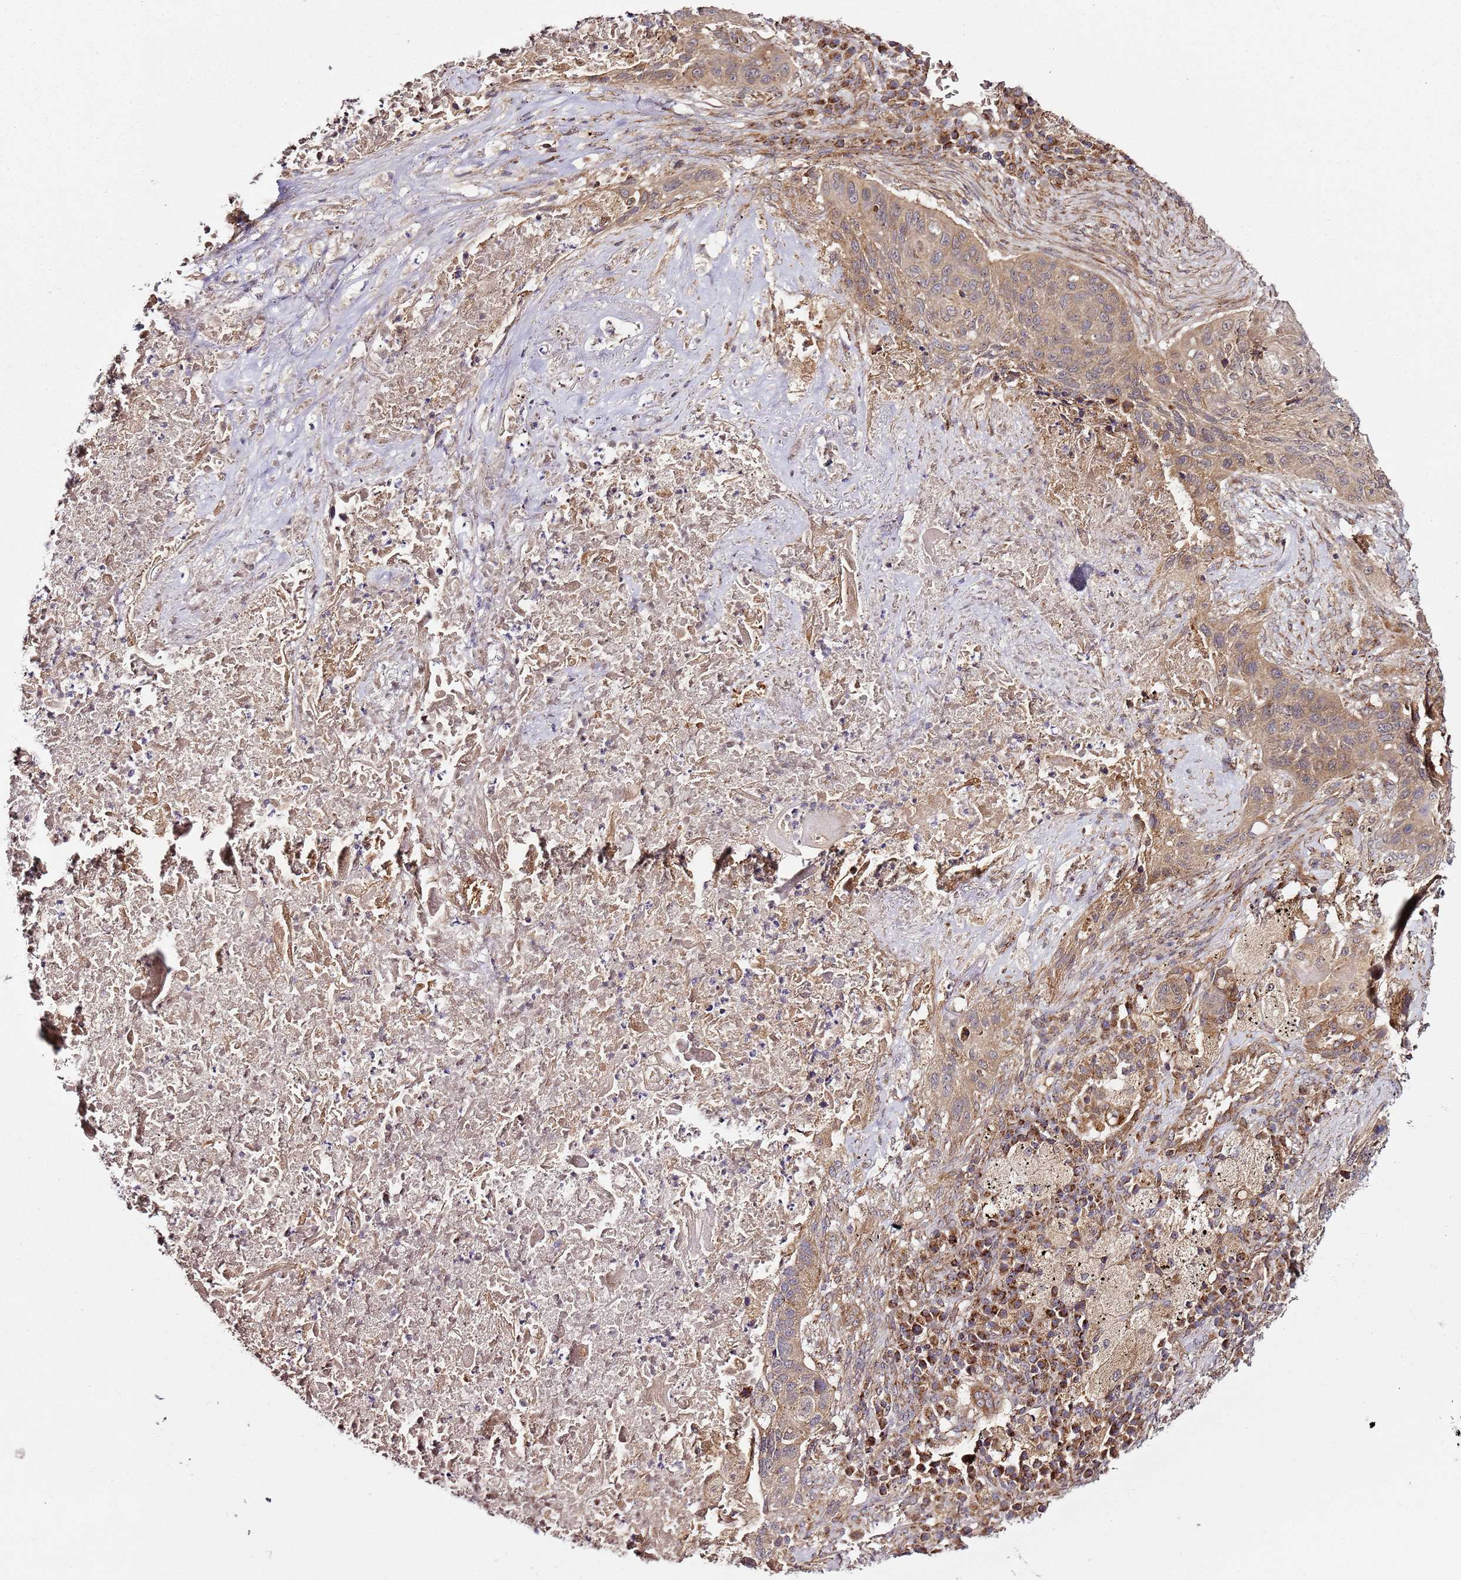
{"staining": {"intensity": "moderate", "quantity": ">75%", "location": "cytoplasmic/membranous"}, "tissue": "lung cancer", "cell_type": "Tumor cells", "image_type": "cancer", "snomed": [{"axis": "morphology", "description": "Squamous cell carcinoma, NOS"}, {"axis": "topography", "description": "Lung"}], "caption": "Moderate cytoplasmic/membranous positivity is present in about >75% of tumor cells in lung cancer (squamous cell carcinoma).", "gene": "TM2D2", "patient": {"sex": "female", "age": 63}}